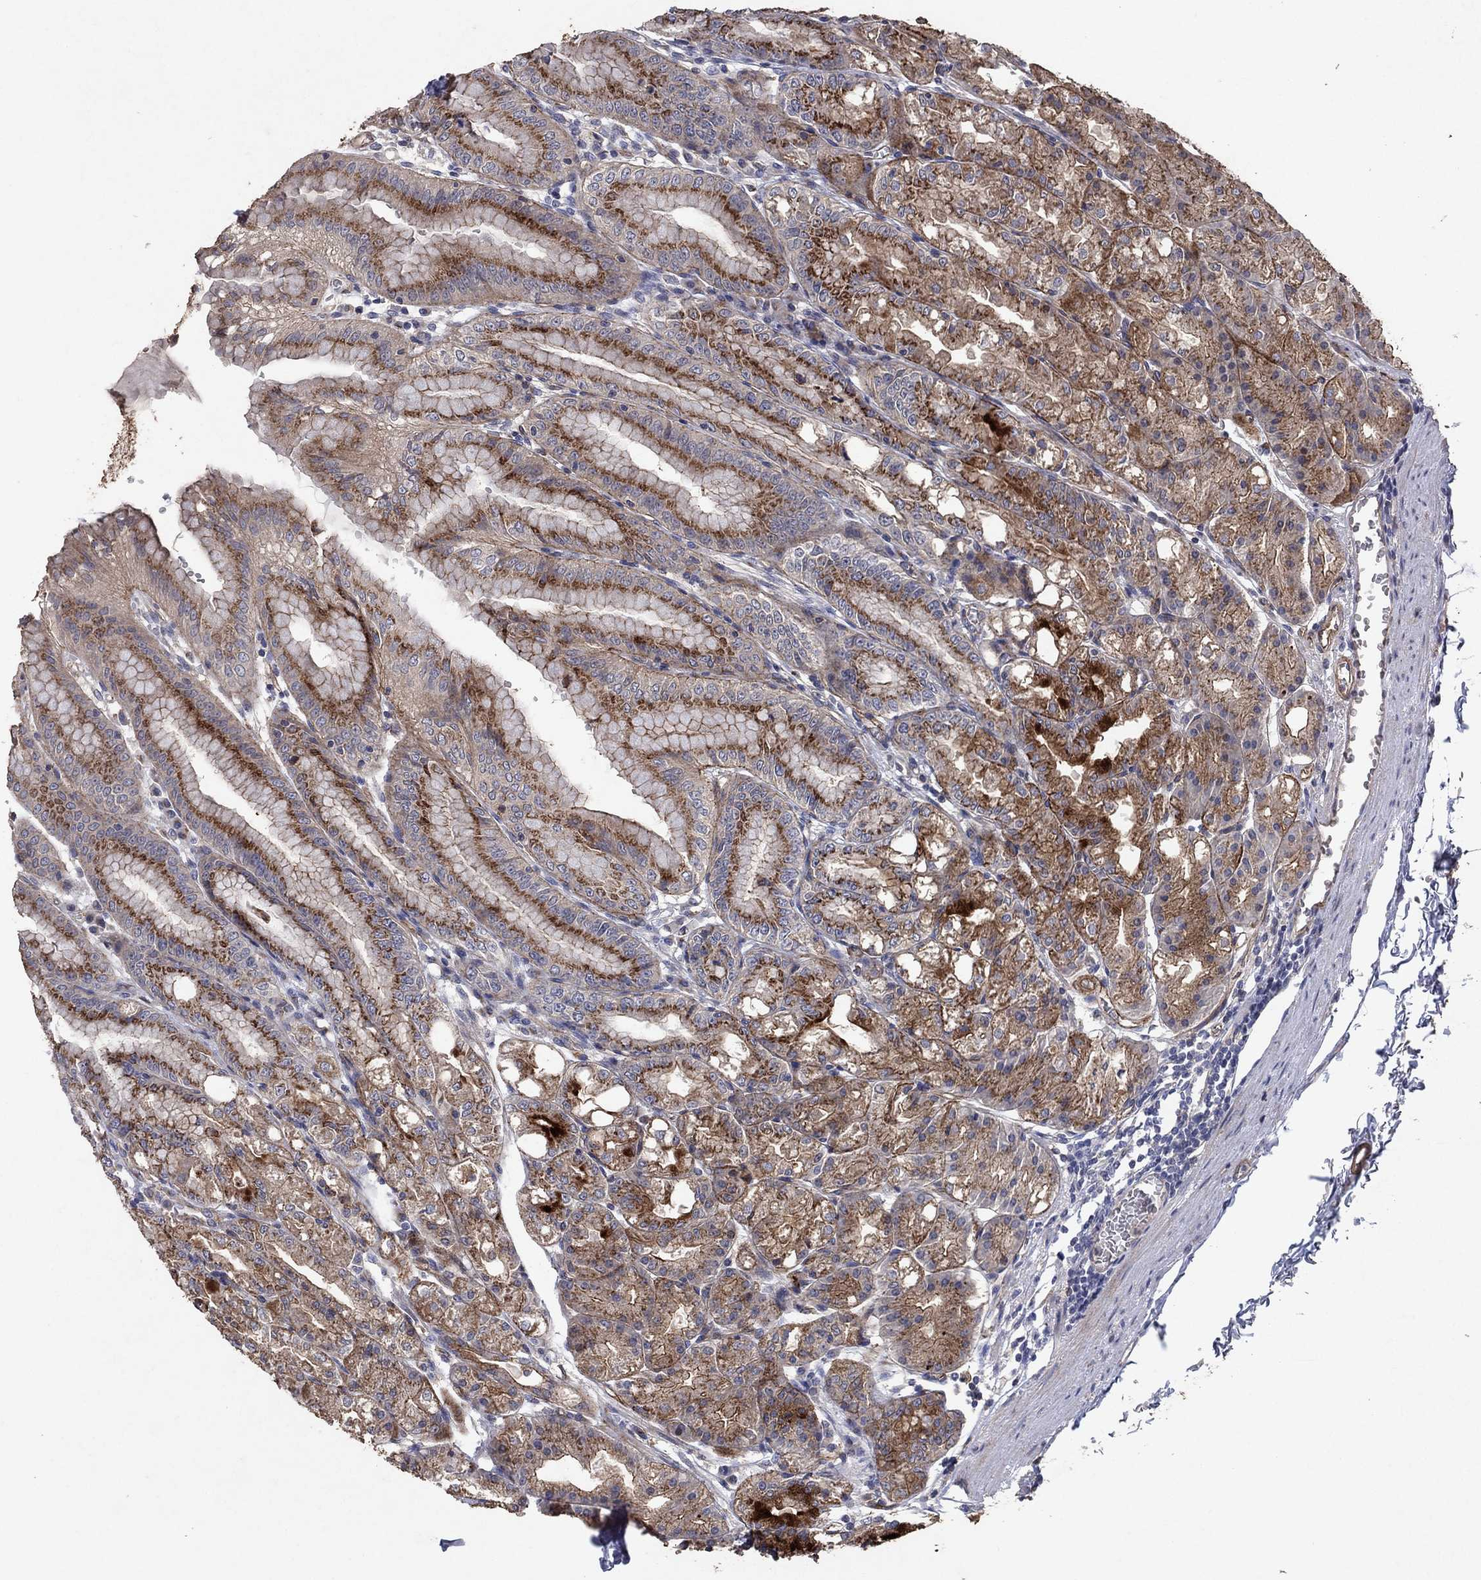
{"staining": {"intensity": "strong", "quantity": "25%-75%", "location": "cytoplasmic/membranous"}, "tissue": "stomach", "cell_type": "Glandular cells", "image_type": "normal", "snomed": [{"axis": "morphology", "description": "Normal tissue, NOS"}, {"axis": "topography", "description": "Stomach"}], "caption": "Immunohistochemistry (IHC) of normal human stomach exhibits high levels of strong cytoplasmic/membranous positivity in about 25%-75% of glandular cells.", "gene": "FRG1", "patient": {"sex": "male", "age": 71}}